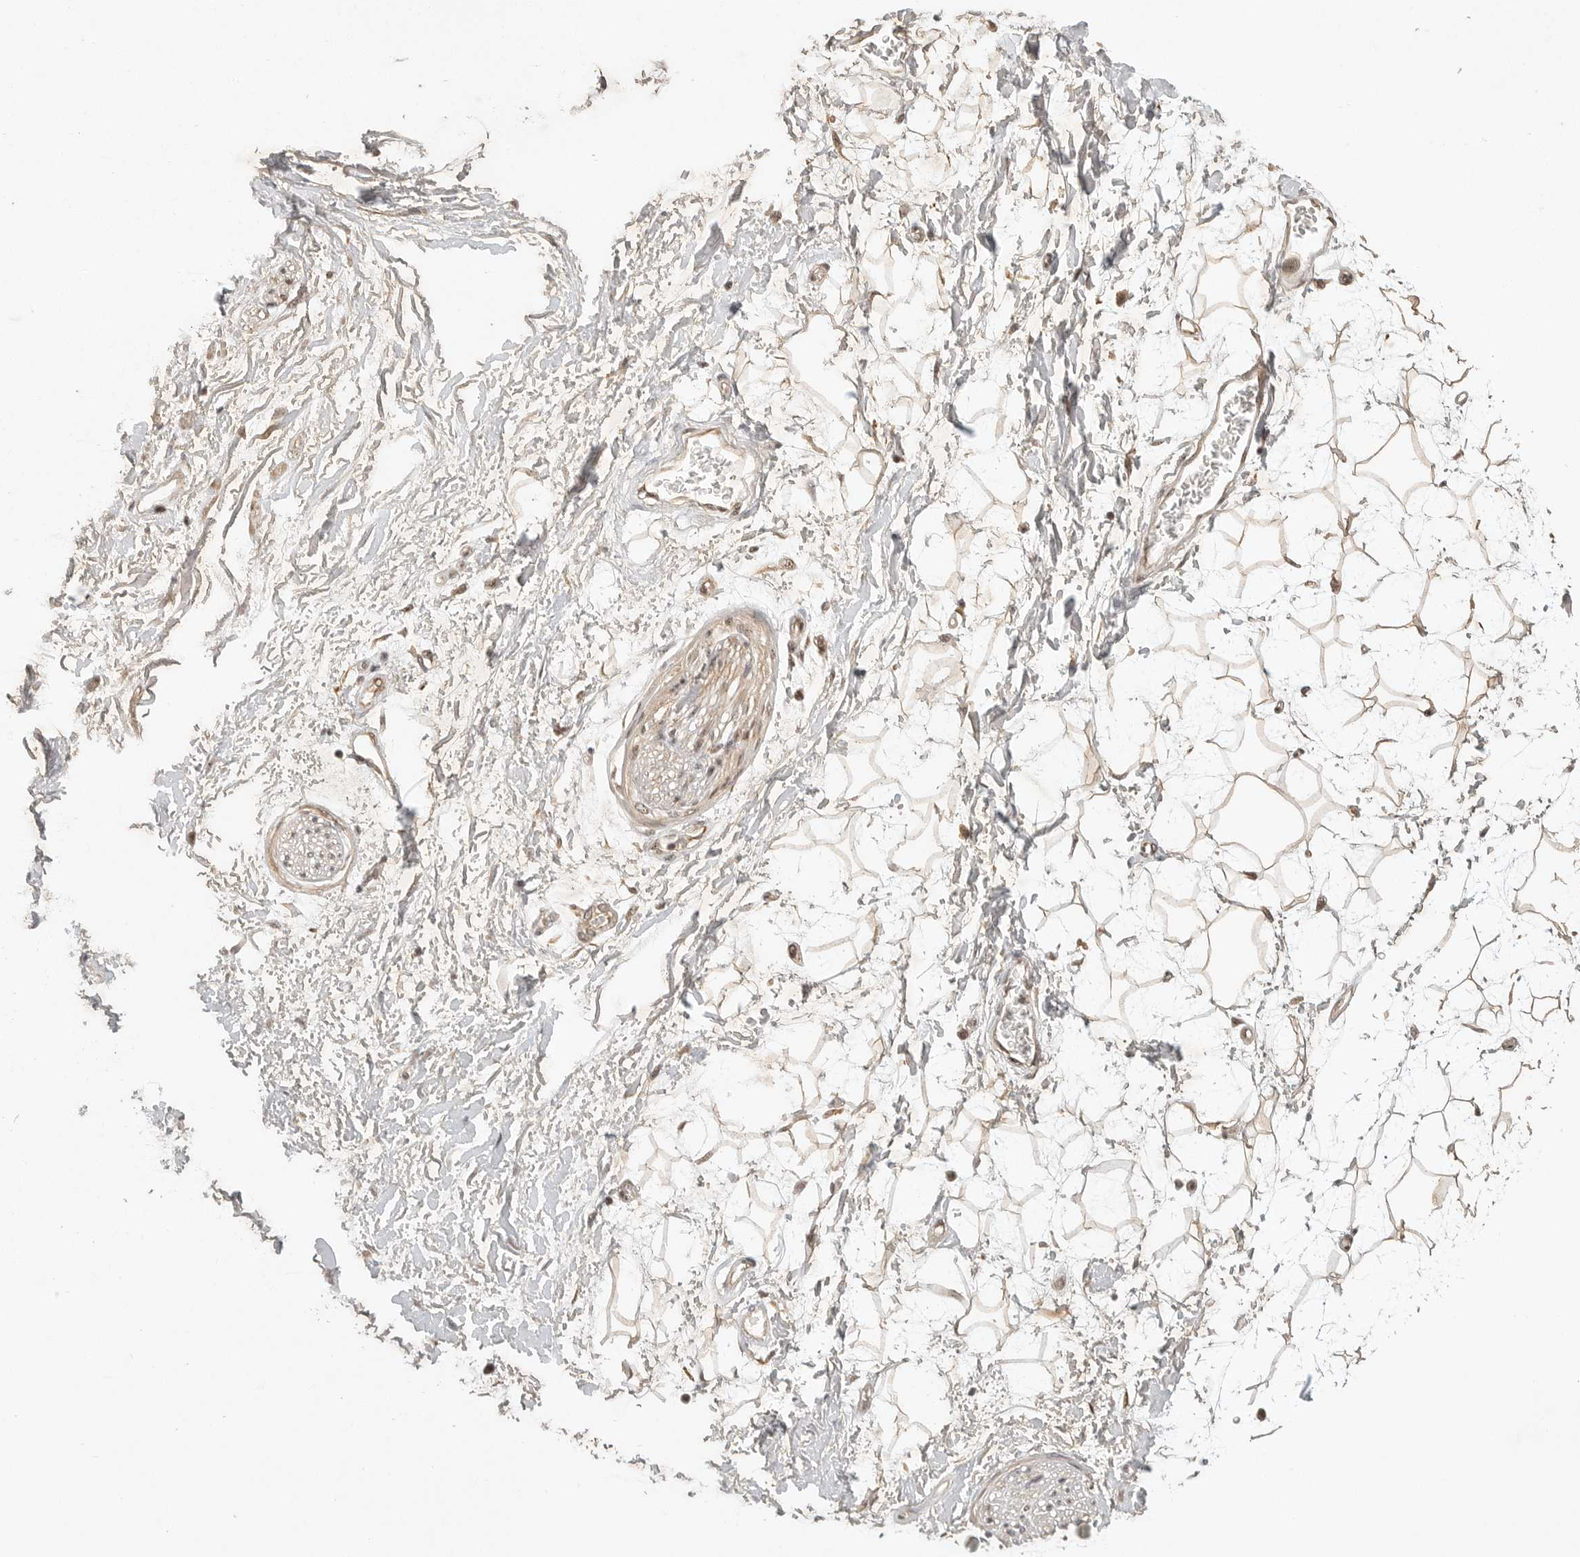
{"staining": {"intensity": "negative", "quantity": "none", "location": "none"}, "tissue": "adipose tissue", "cell_type": "Adipocytes", "image_type": "normal", "snomed": [{"axis": "morphology", "description": "Normal tissue, NOS"}, {"axis": "topography", "description": "Soft tissue"}], "caption": "A micrograph of adipose tissue stained for a protein reveals no brown staining in adipocytes.", "gene": "POMP", "patient": {"sex": "male", "age": 72}}